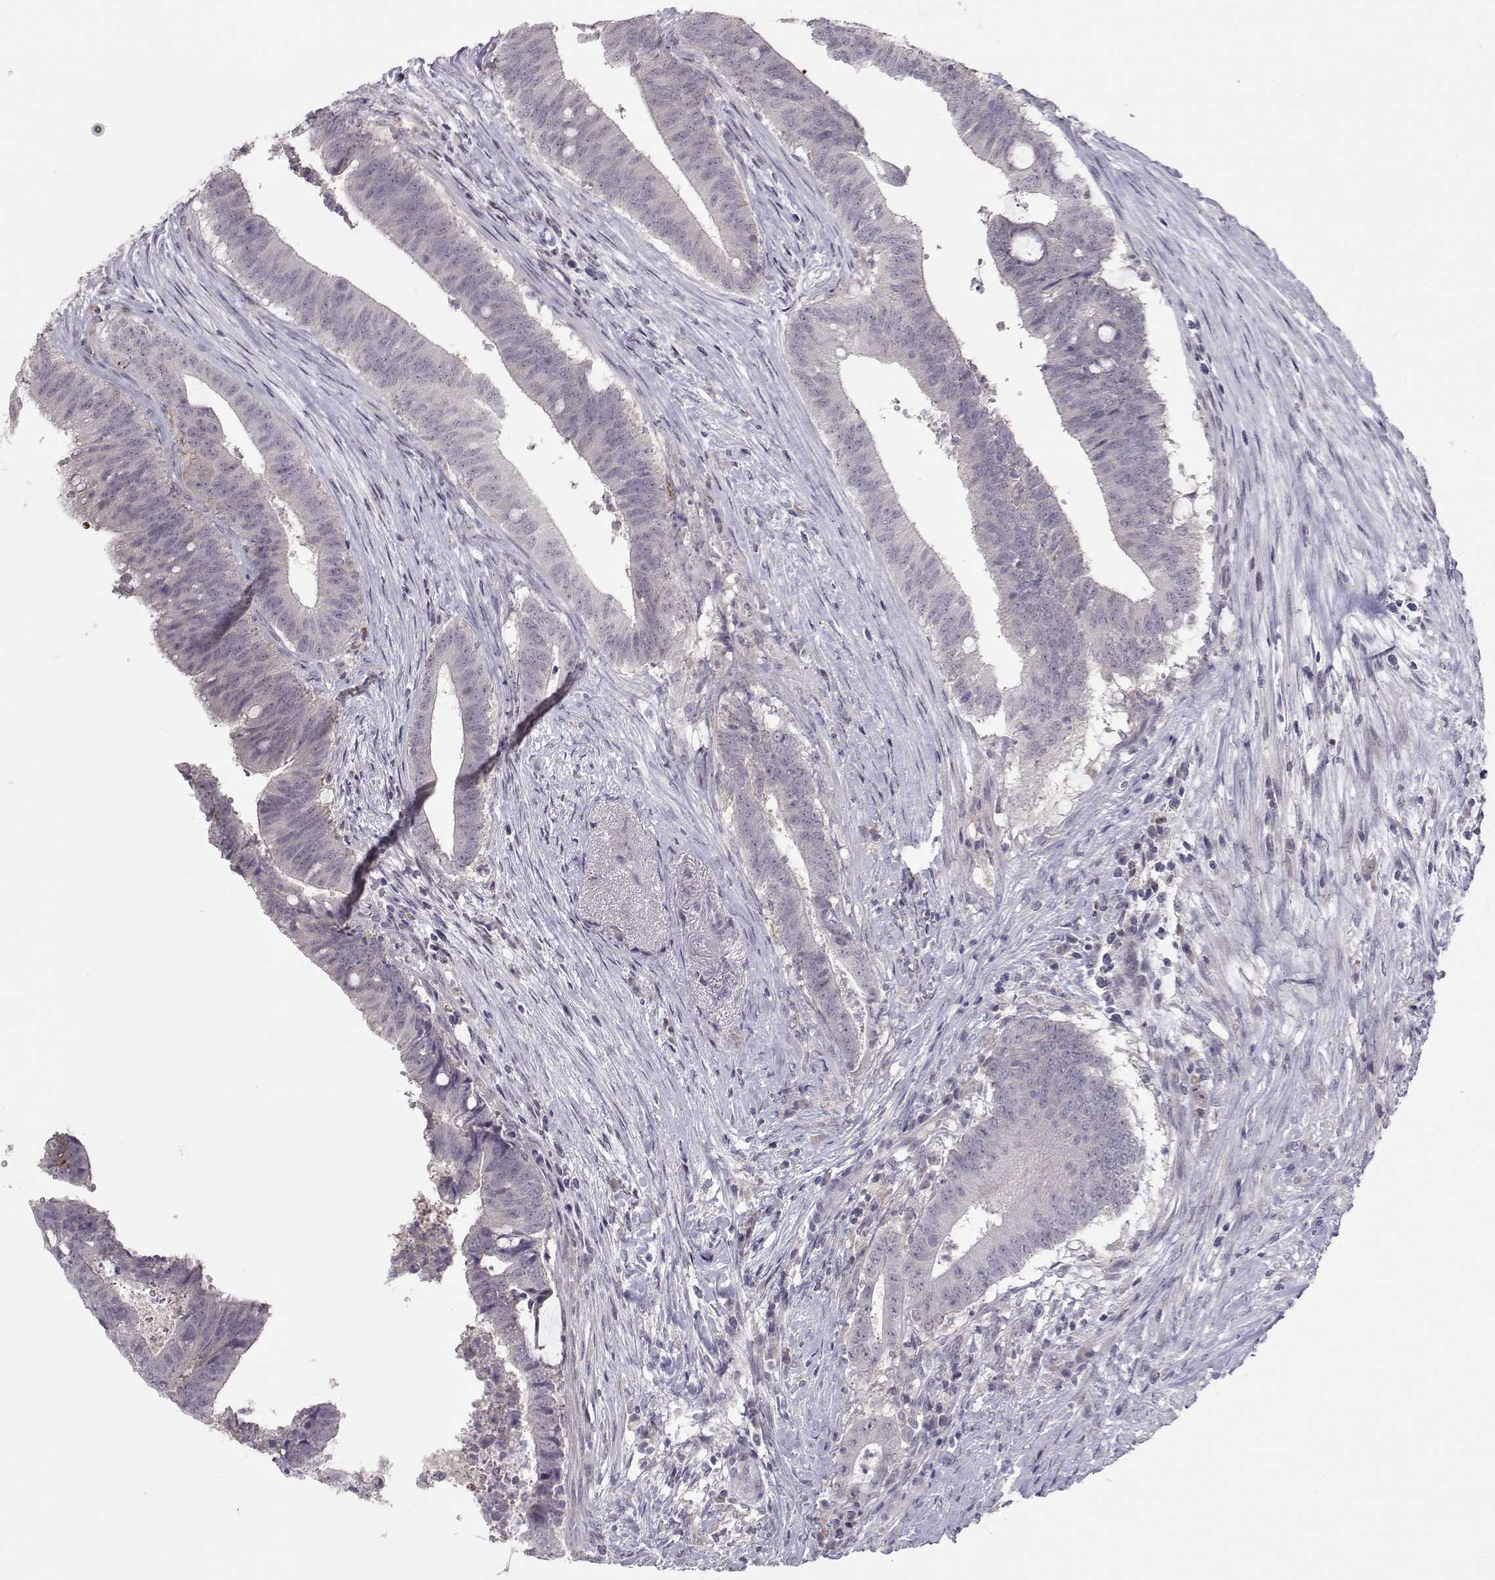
{"staining": {"intensity": "negative", "quantity": "none", "location": "none"}, "tissue": "colorectal cancer", "cell_type": "Tumor cells", "image_type": "cancer", "snomed": [{"axis": "morphology", "description": "Adenocarcinoma, NOS"}, {"axis": "topography", "description": "Colon"}], "caption": "The histopathology image displays no significant staining in tumor cells of adenocarcinoma (colorectal).", "gene": "NPVF", "patient": {"sex": "female", "age": 43}}